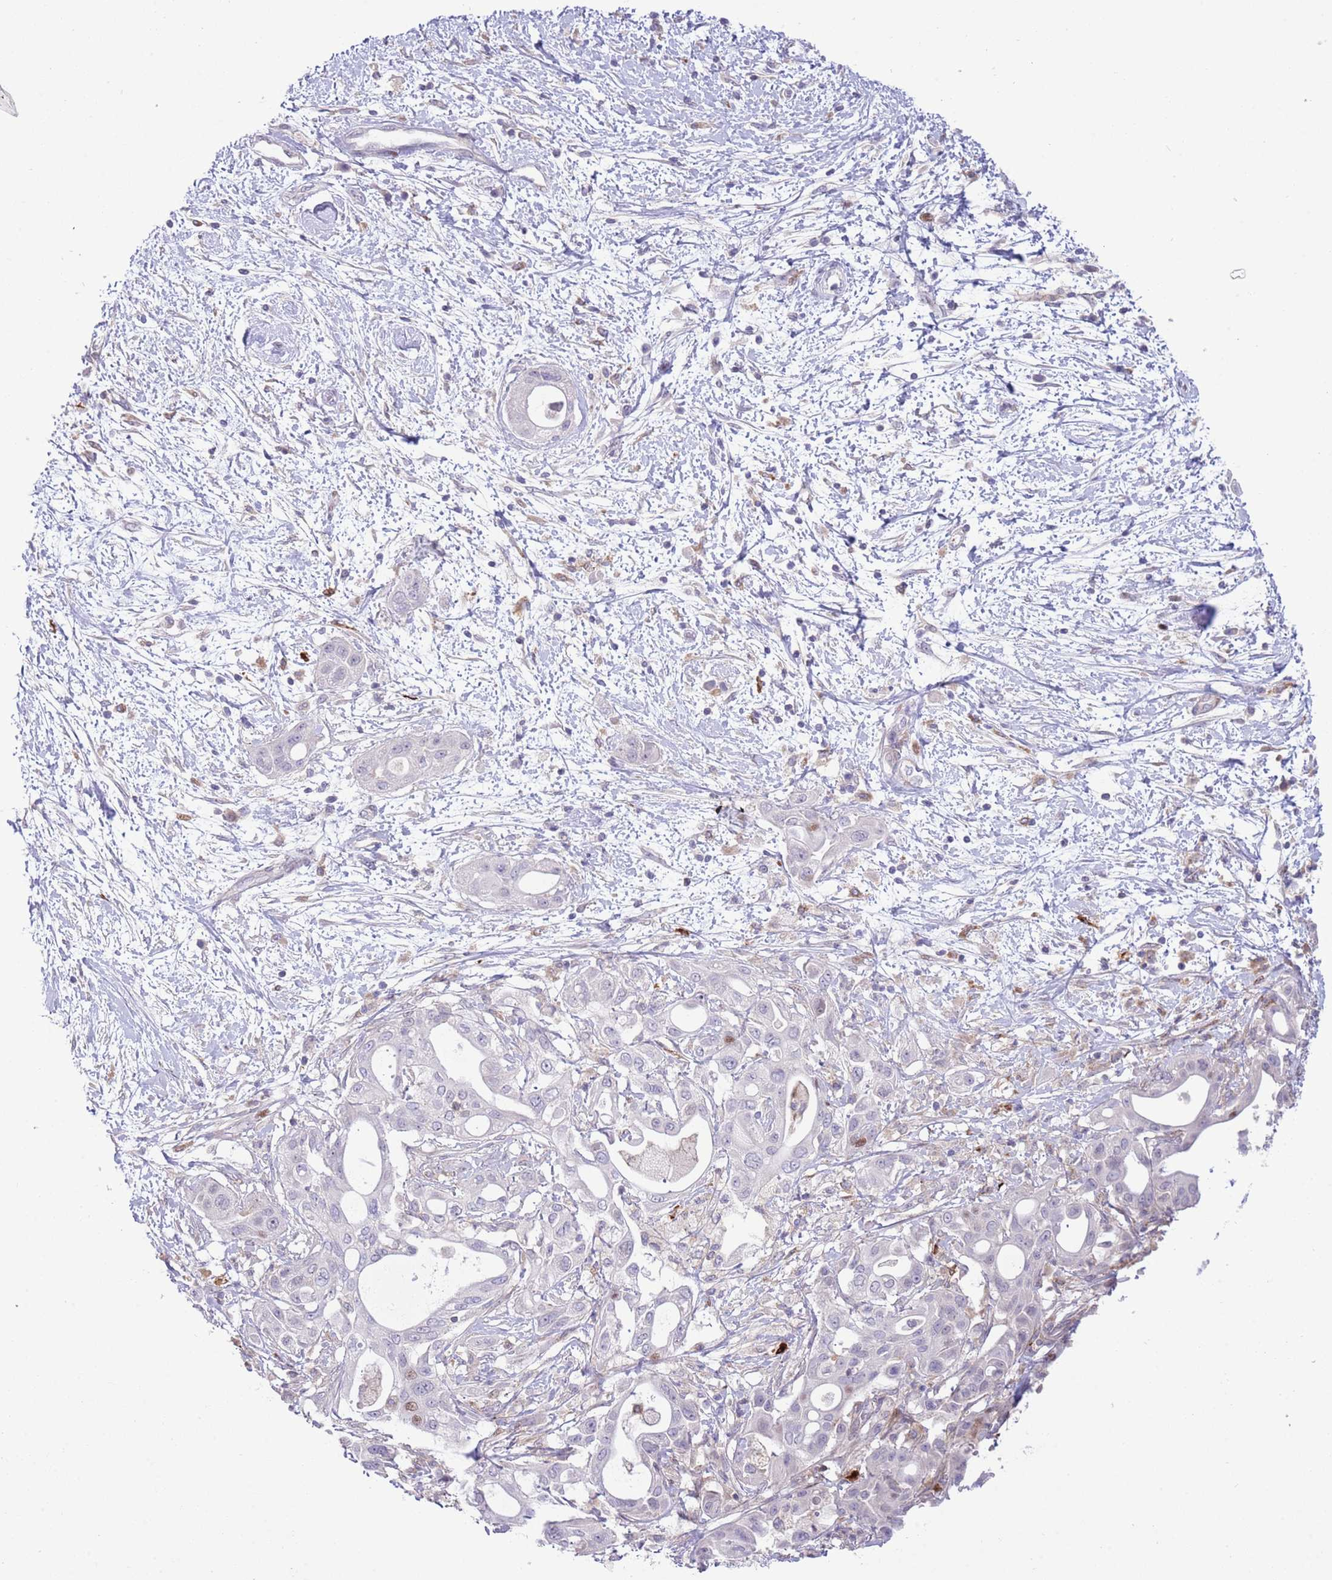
{"staining": {"intensity": "negative", "quantity": "none", "location": "none"}, "tissue": "pancreatic cancer", "cell_type": "Tumor cells", "image_type": "cancer", "snomed": [{"axis": "morphology", "description": "Adenocarcinoma, NOS"}, {"axis": "topography", "description": "Pancreas"}], "caption": "Immunohistochemistry (IHC) photomicrograph of human pancreatic cancer (adenocarcinoma) stained for a protein (brown), which displays no expression in tumor cells.", "gene": "ANO8", "patient": {"sex": "male", "age": 68}}